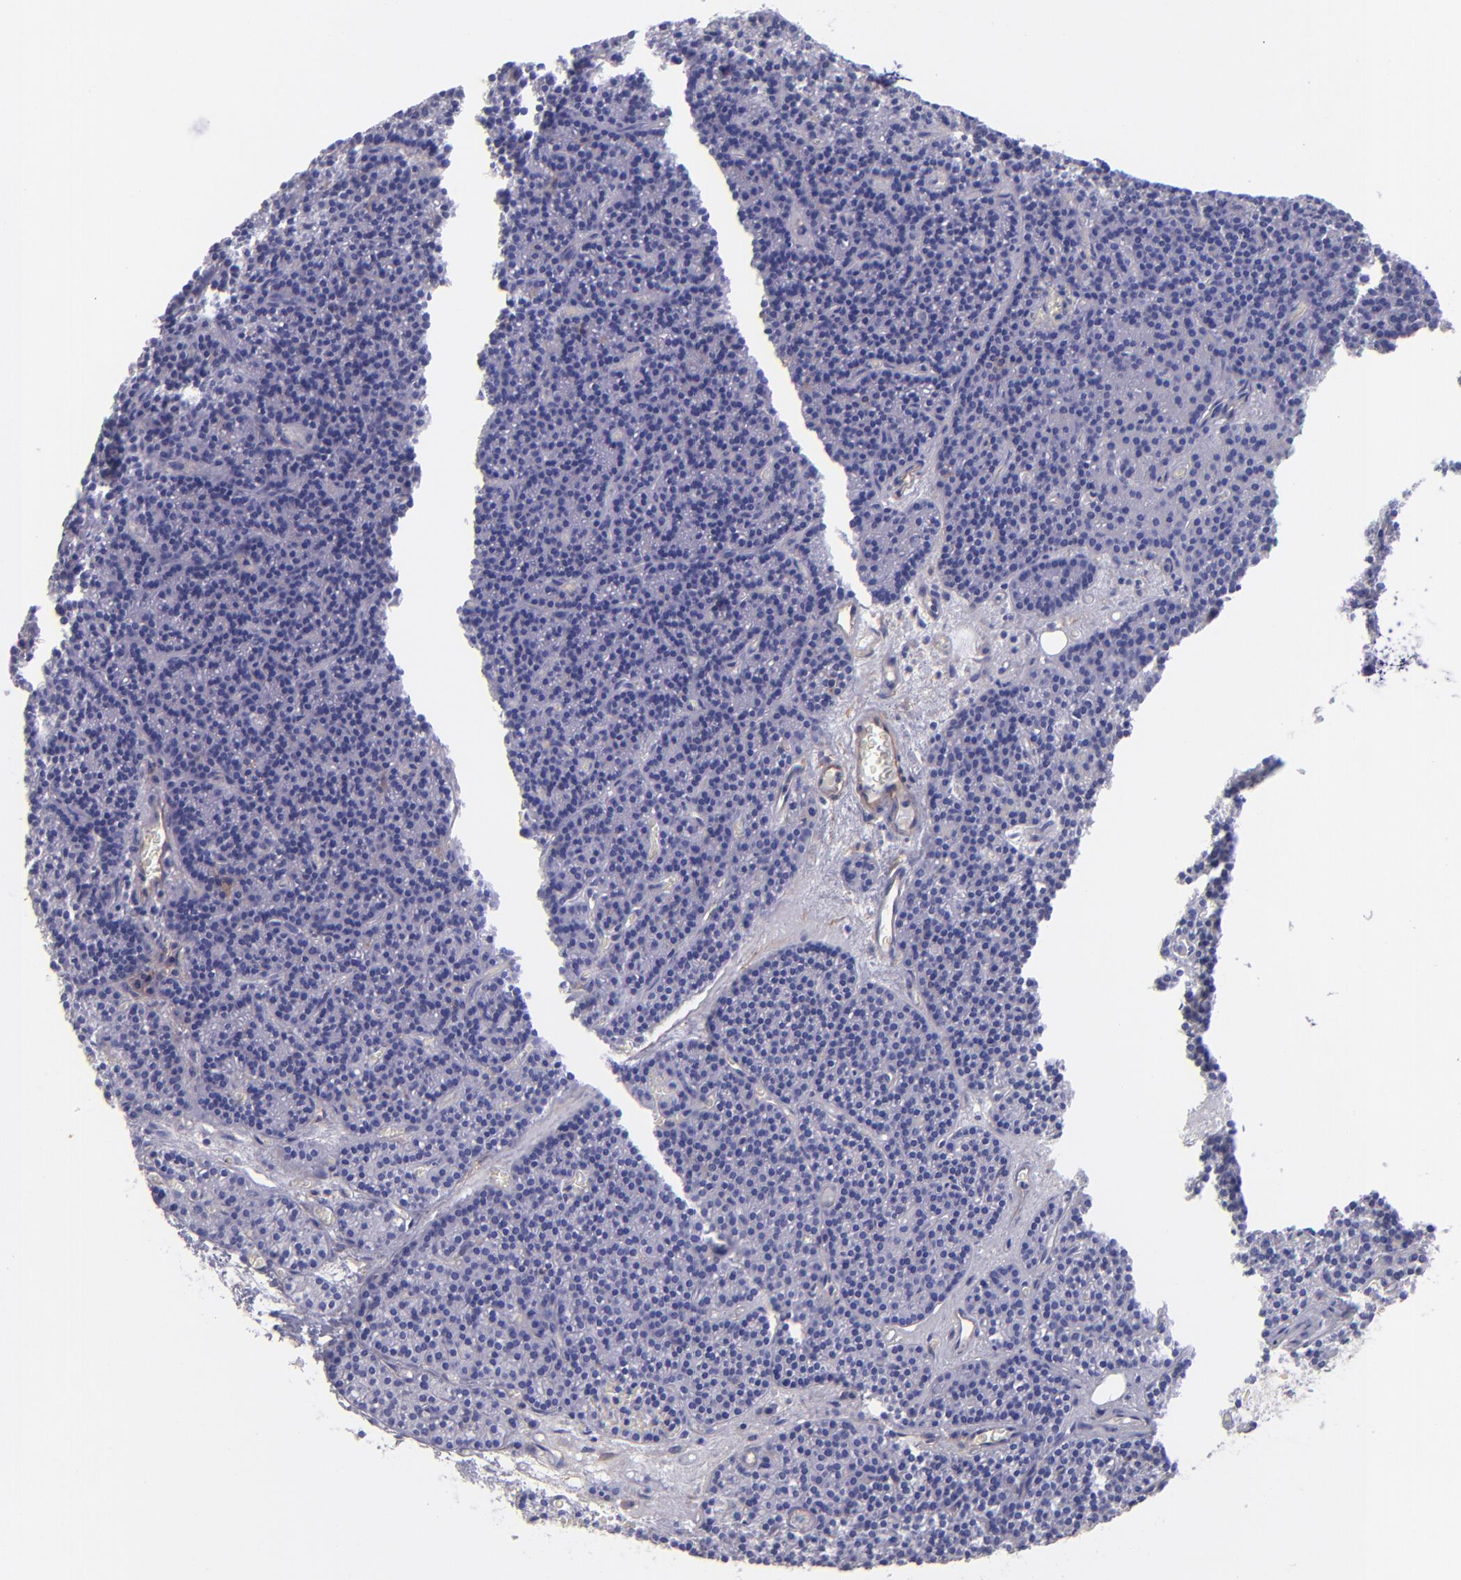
{"staining": {"intensity": "negative", "quantity": "none", "location": "none"}, "tissue": "parathyroid gland", "cell_type": "Glandular cells", "image_type": "normal", "snomed": [{"axis": "morphology", "description": "Normal tissue, NOS"}, {"axis": "topography", "description": "Parathyroid gland"}], "caption": "High power microscopy micrograph of an immunohistochemistry (IHC) histopathology image of unremarkable parathyroid gland, revealing no significant positivity in glandular cells.", "gene": "ENTPD1", "patient": {"sex": "male", "age": 57}}